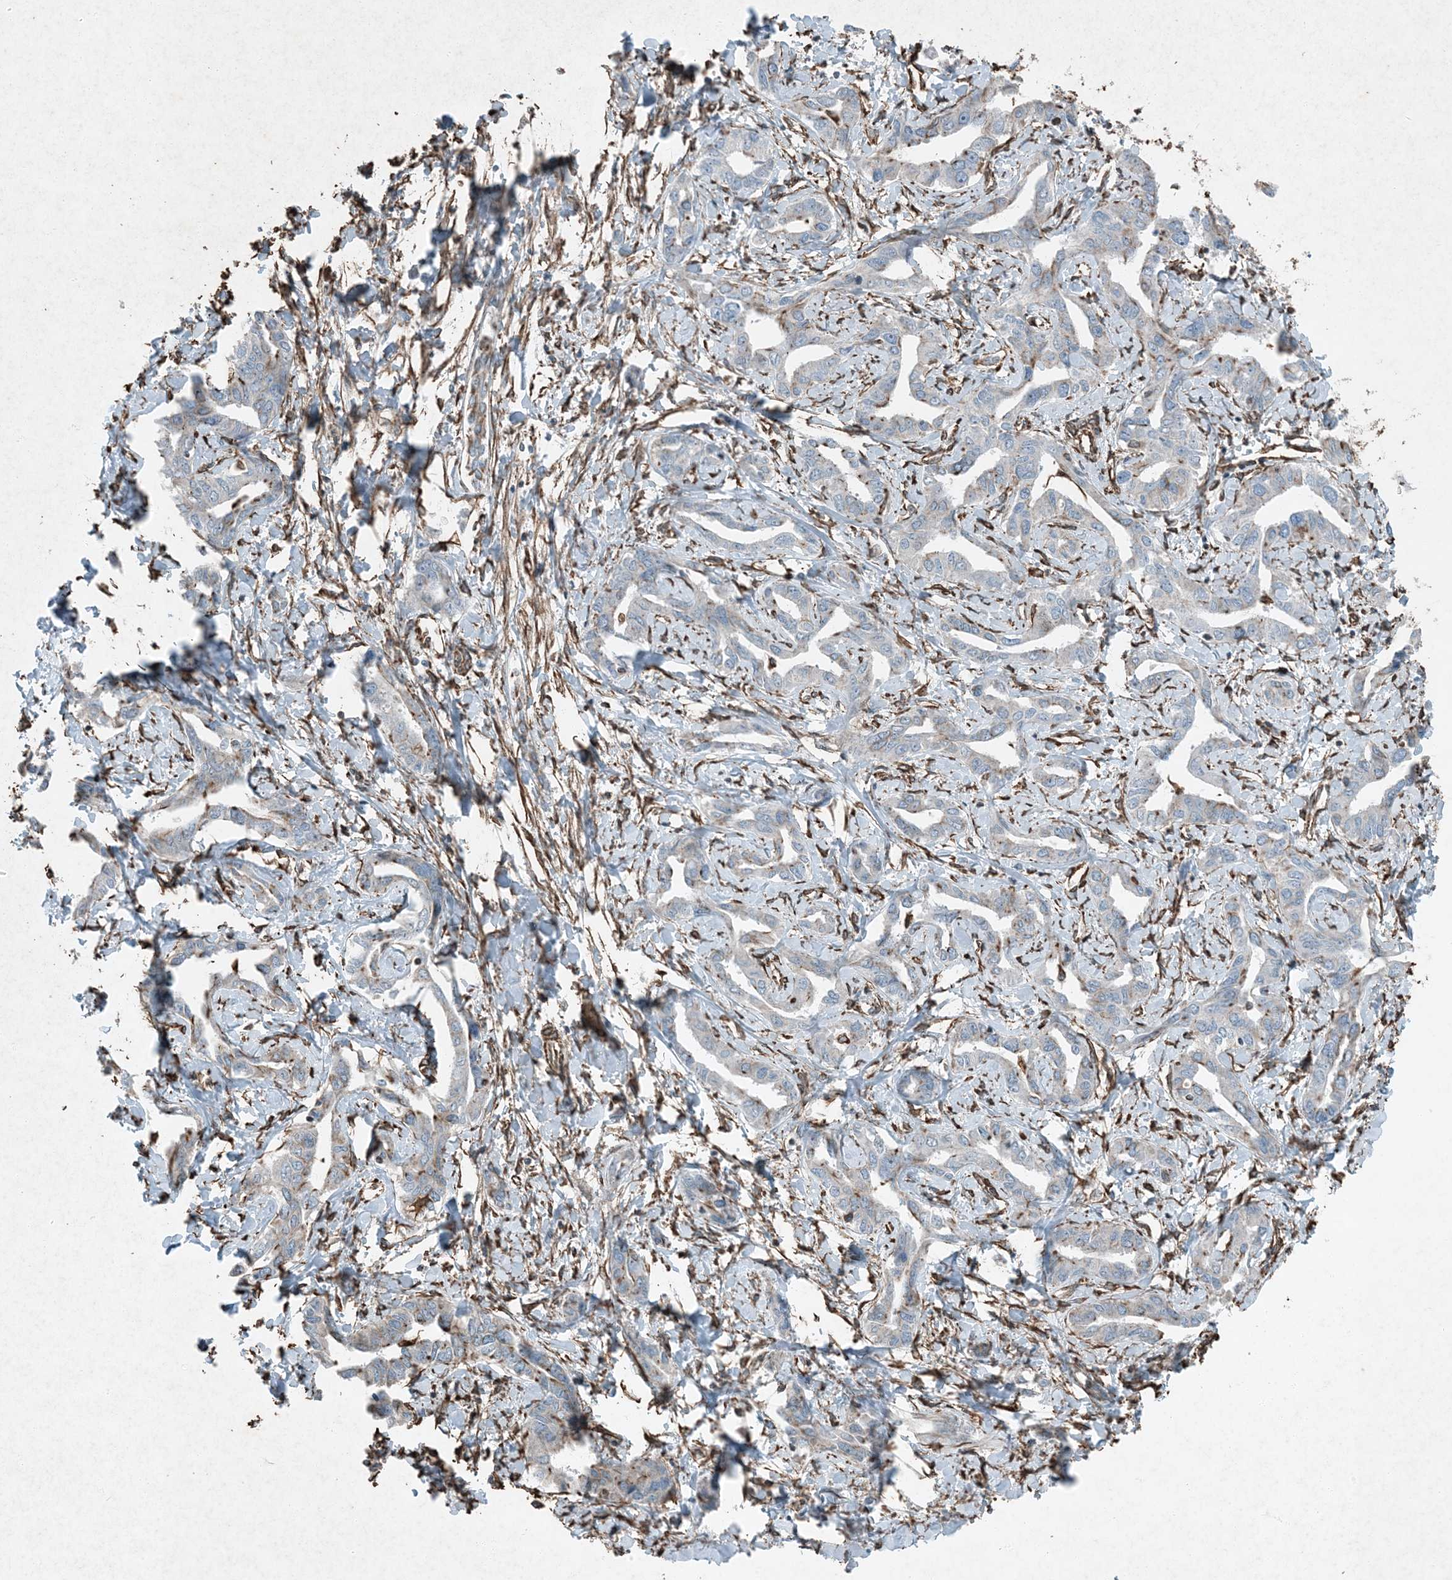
{"staining": {"intensity": "moderate", "quantity": "<25%", "location": "cytoplasmic/membranous"}, "tissue": "liver cancer", "cell_type": "Tumor cells", "image_type": "cancer", "snomed": [{"axis": "morphology", "description": "Cholangiocarcinoma"}, {"axis": "topography", "description": "Liver"}], "caption": "A histopathology image of liver cholangiocarcinoma stained for a protein exhibits moderate cytoplasmic/membranous brown staining in tumor cells. Immunohistochemistry stains the protein of interest in brown and the nuclei are stained blue.", "gene": "RYK", "patient": {"sex": "male", "age": 59}}